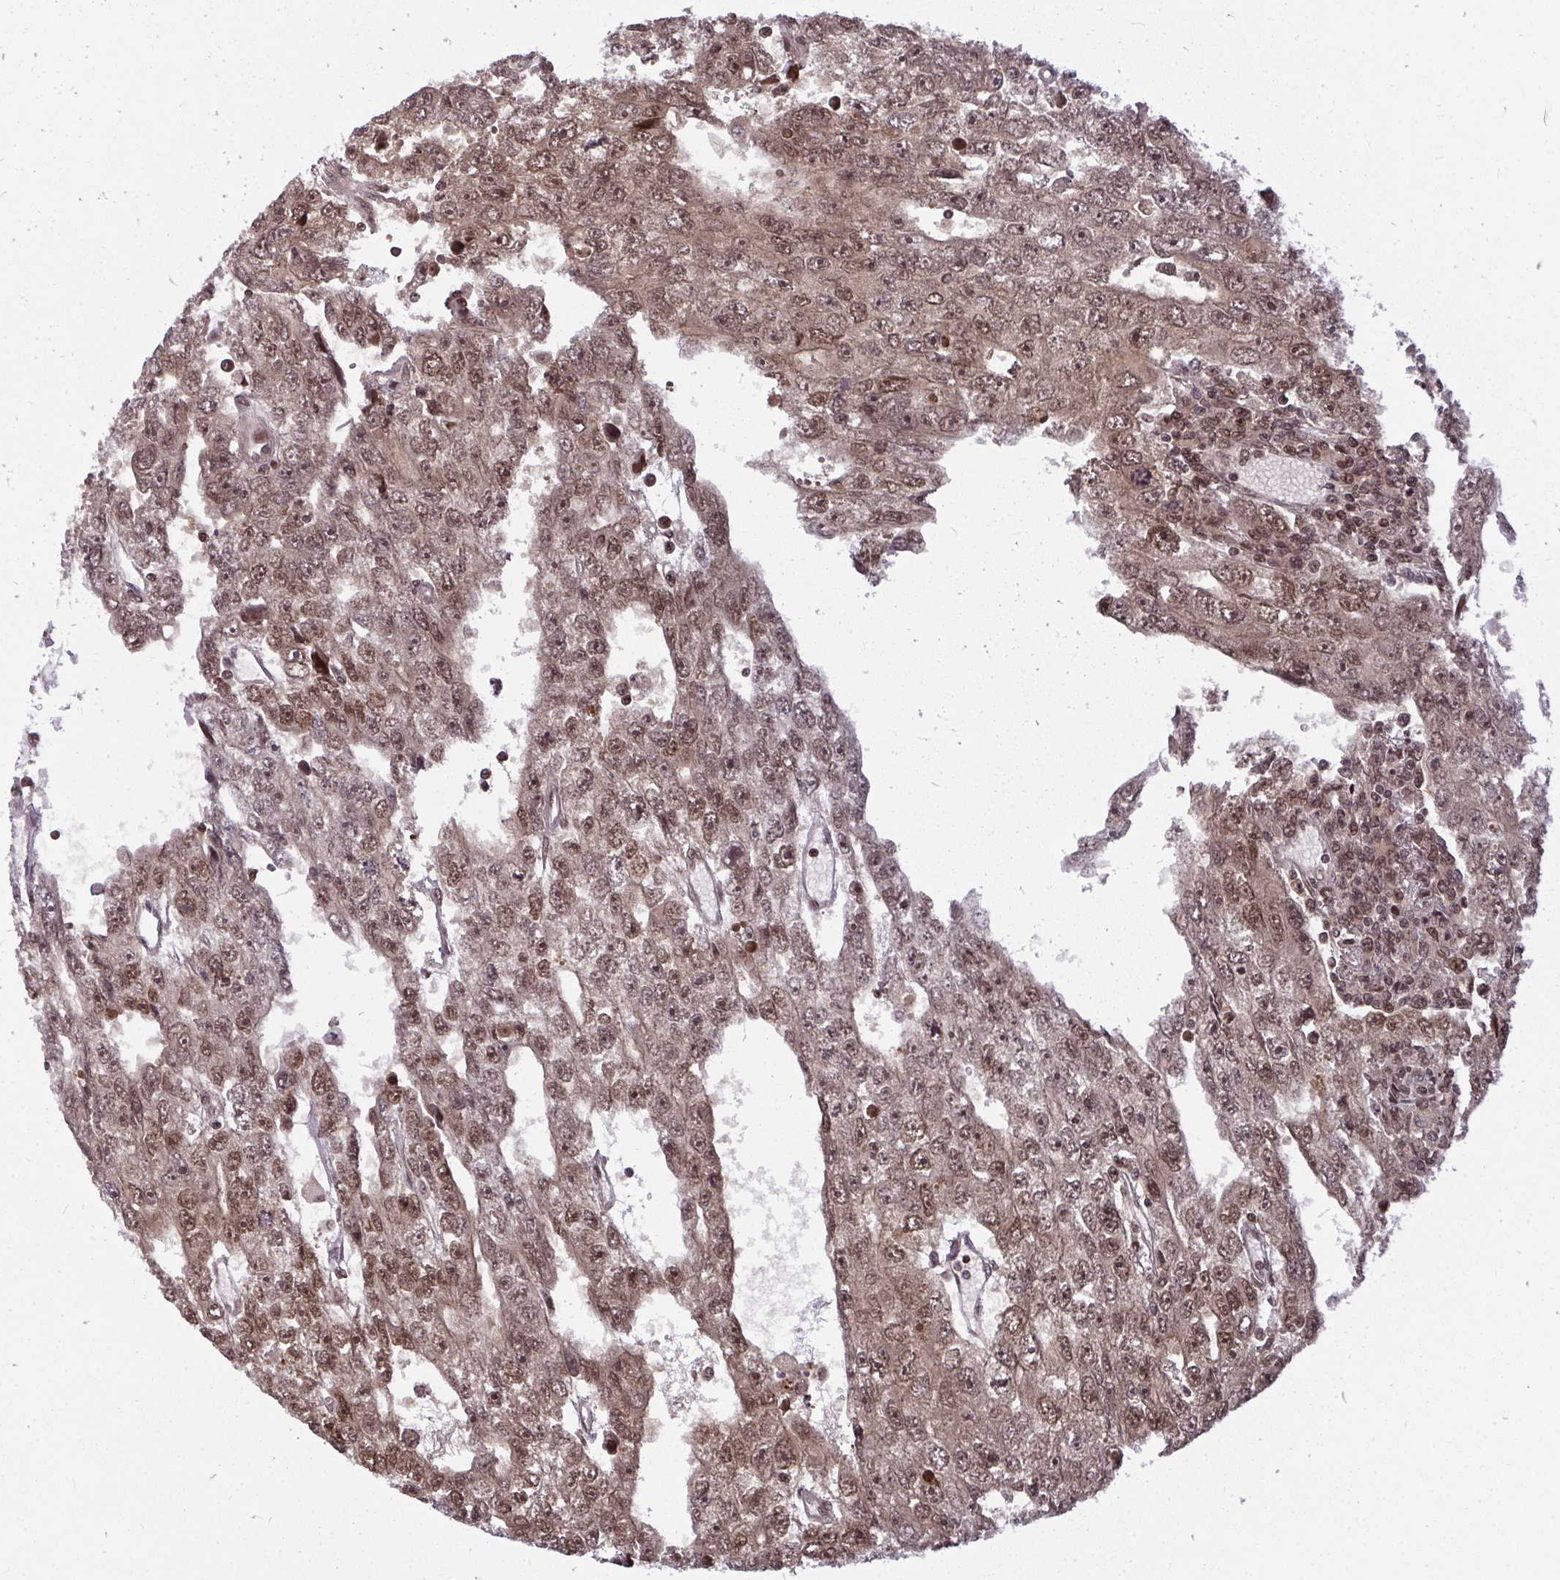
{"staining": {"intensity": "moderate", "quantity": ">75%", "location": "cytoplasmic/membranous,nuclear"}, "tissue": "testis cancer", "cell_type": "Tumor cells", "image_type": "cancer", "snomed": [{"axis": "morphology", "description": "Carcinoma, Embryonal, NOS"}, {"axis": "topography", "description": "Testis"}], "caption": "Testis cancer tissue displays moderate cytoplasmic/membranous and nuclear positivity in about >75% of tumor cells", "gene": "JPT1", "patient": {"sex": "male", "age": 20}}